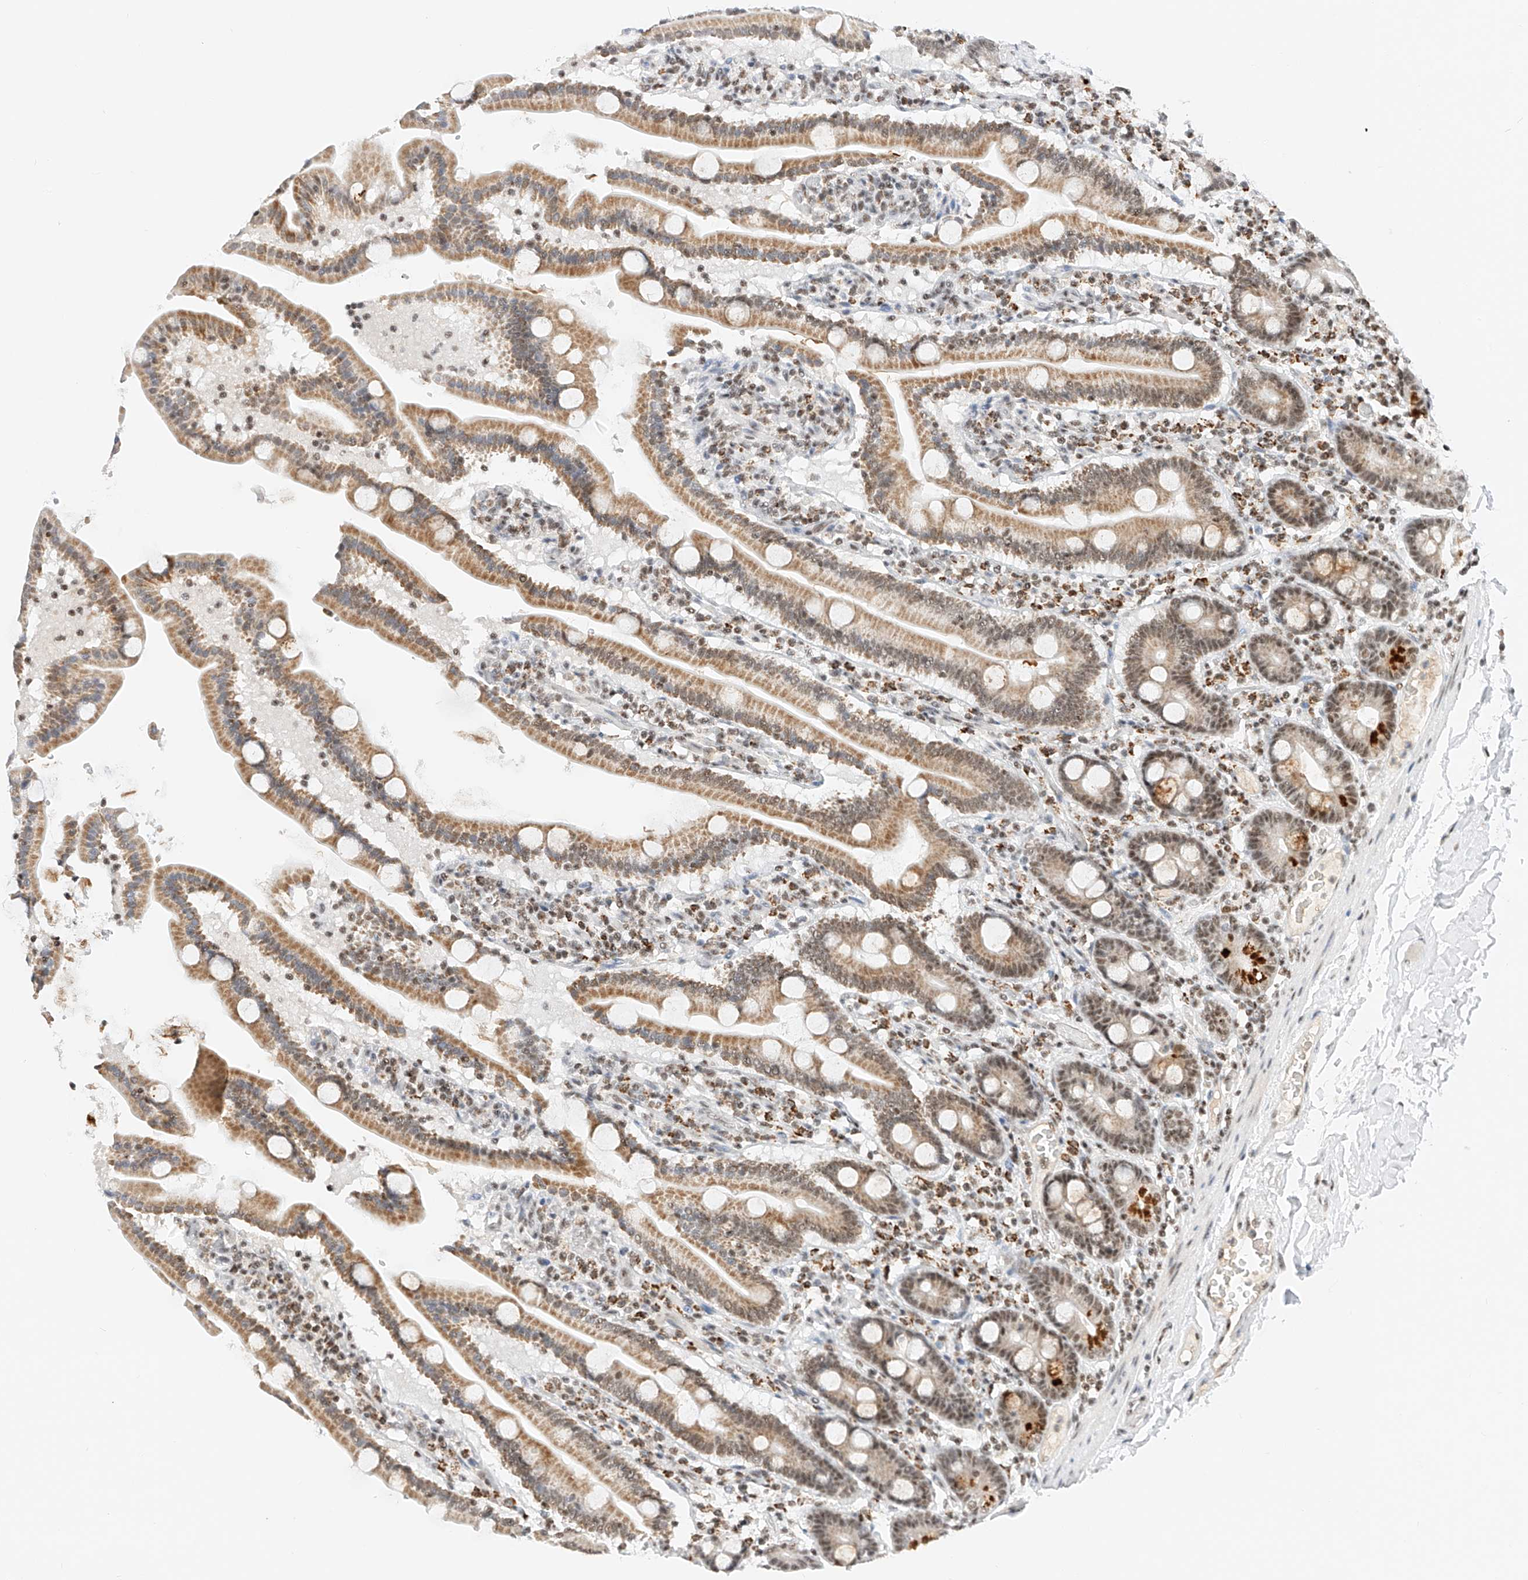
{"staining": {"intensity": "moderate", "quantity": ">75%", "location": "cytoplasmic/membranous,nuclear"}, "tissue": "duodenum", "cell_type": "Glandular cells", "image_type": "normal", "snomed": [{"axis": "morphology", "description": "Normal tissue, NOS"}, {"axis": "topography", "description": "Duodenum"}], "caption": "The photomicrograph demonstrates immunohistochemical staining of normal duodenum. There is moderate cytoplasmic/membranous,nuclear staining is identified in approximately >75% of glandular cells.", "gene": "NRF1", "patient": {"sex": "male", "age": 55}}